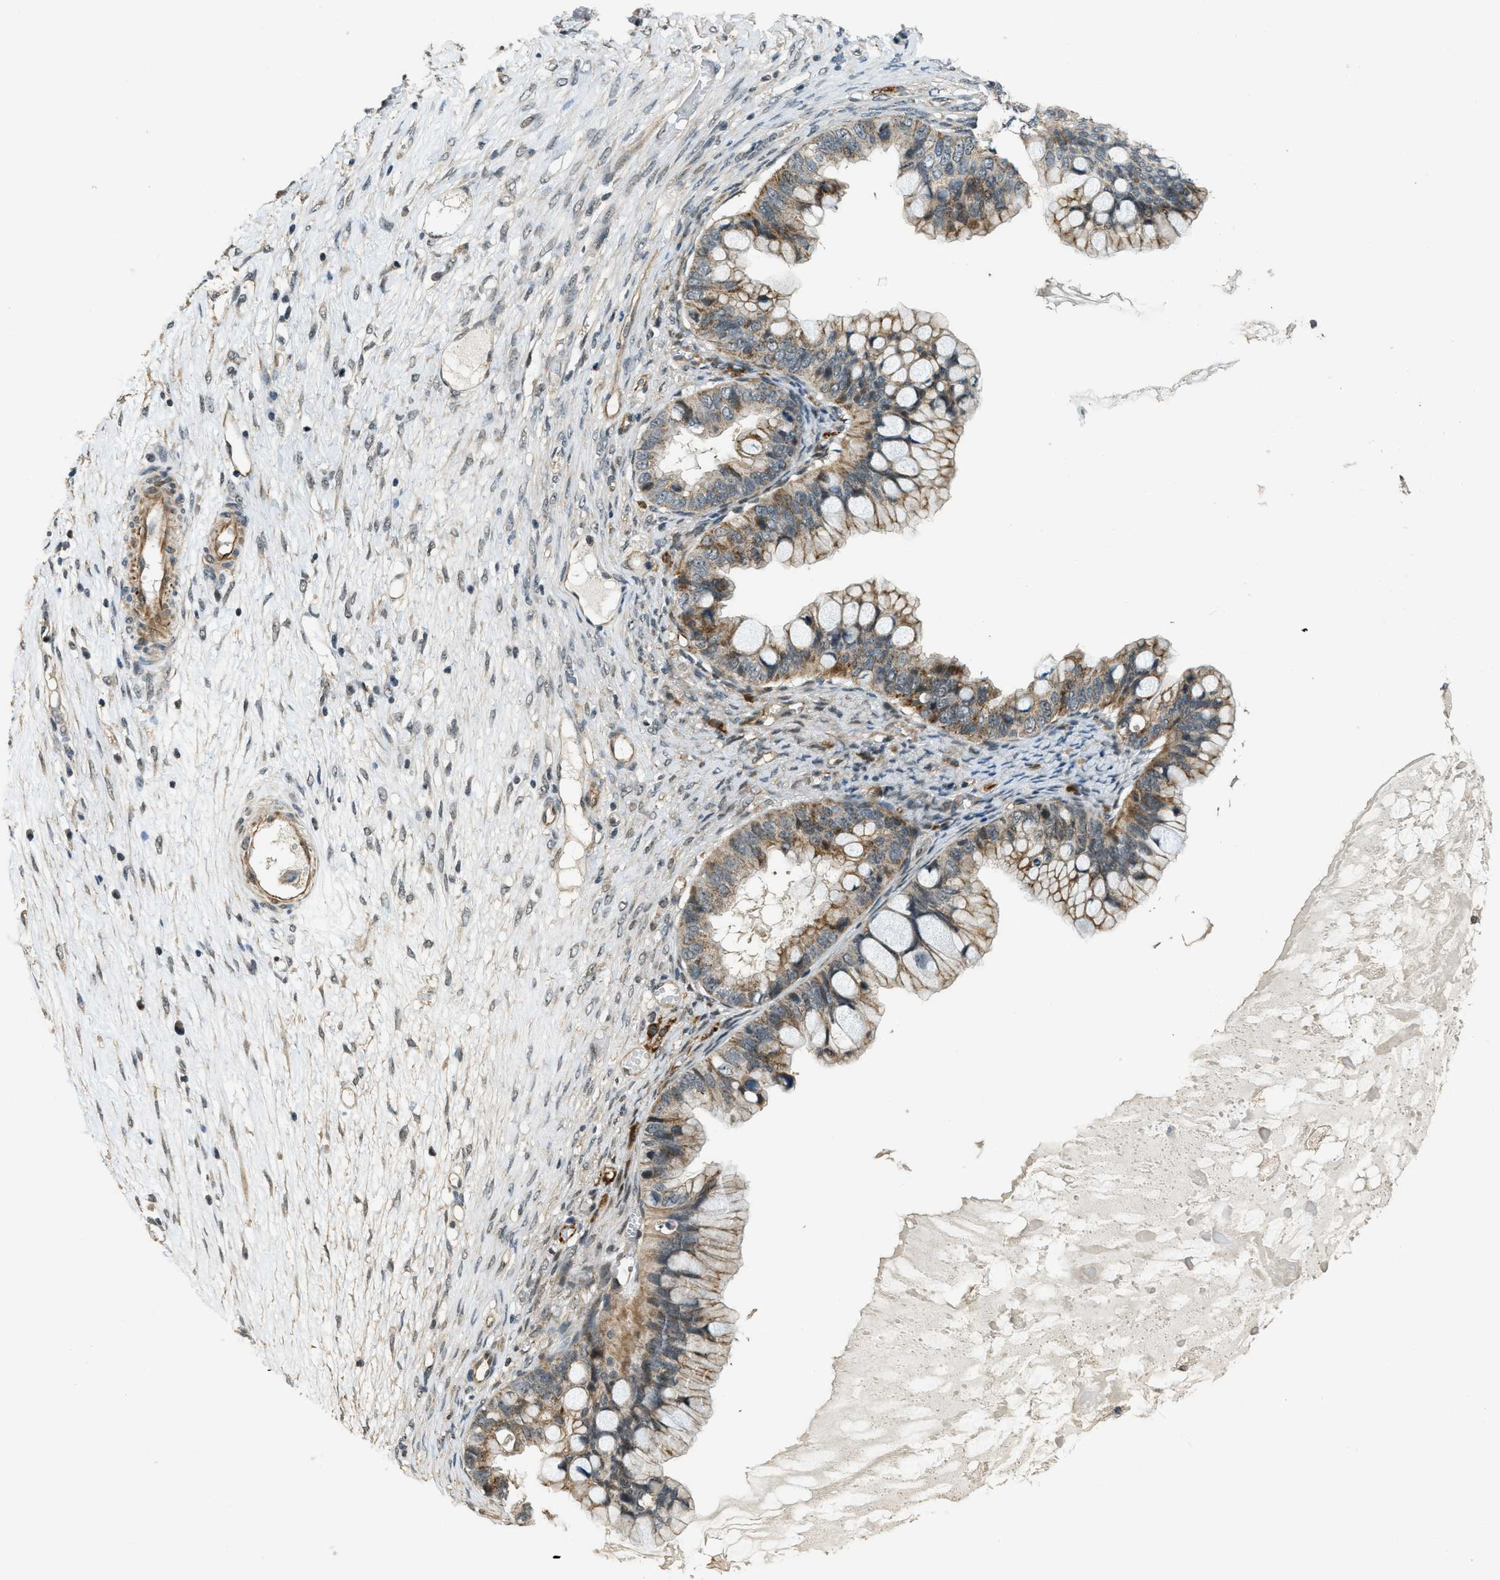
{"staining": {"intensity": "moderate", "quantity": ">75%", "location": "cytoplasmic/membranous"}, "tissue": "ovarian cancer", "cell_type": "Tumor cells", "image_type": "cancer", "snomed": [{"axis": "morphology", "description": "Cystadenocarcinoma, mucinous, NOS"}, {"axis": "topography", "description": "Ovary"}], "caption": "There is medium levels of moderate cytoplasmic/membranous staining in tumor cells of mucinous cystadenocarcinoma (ovarian), as demonstrated by immunohistochemical staining (brown color).", "gene": "MED21", "patient": {"sex": "female", "age": 80}}